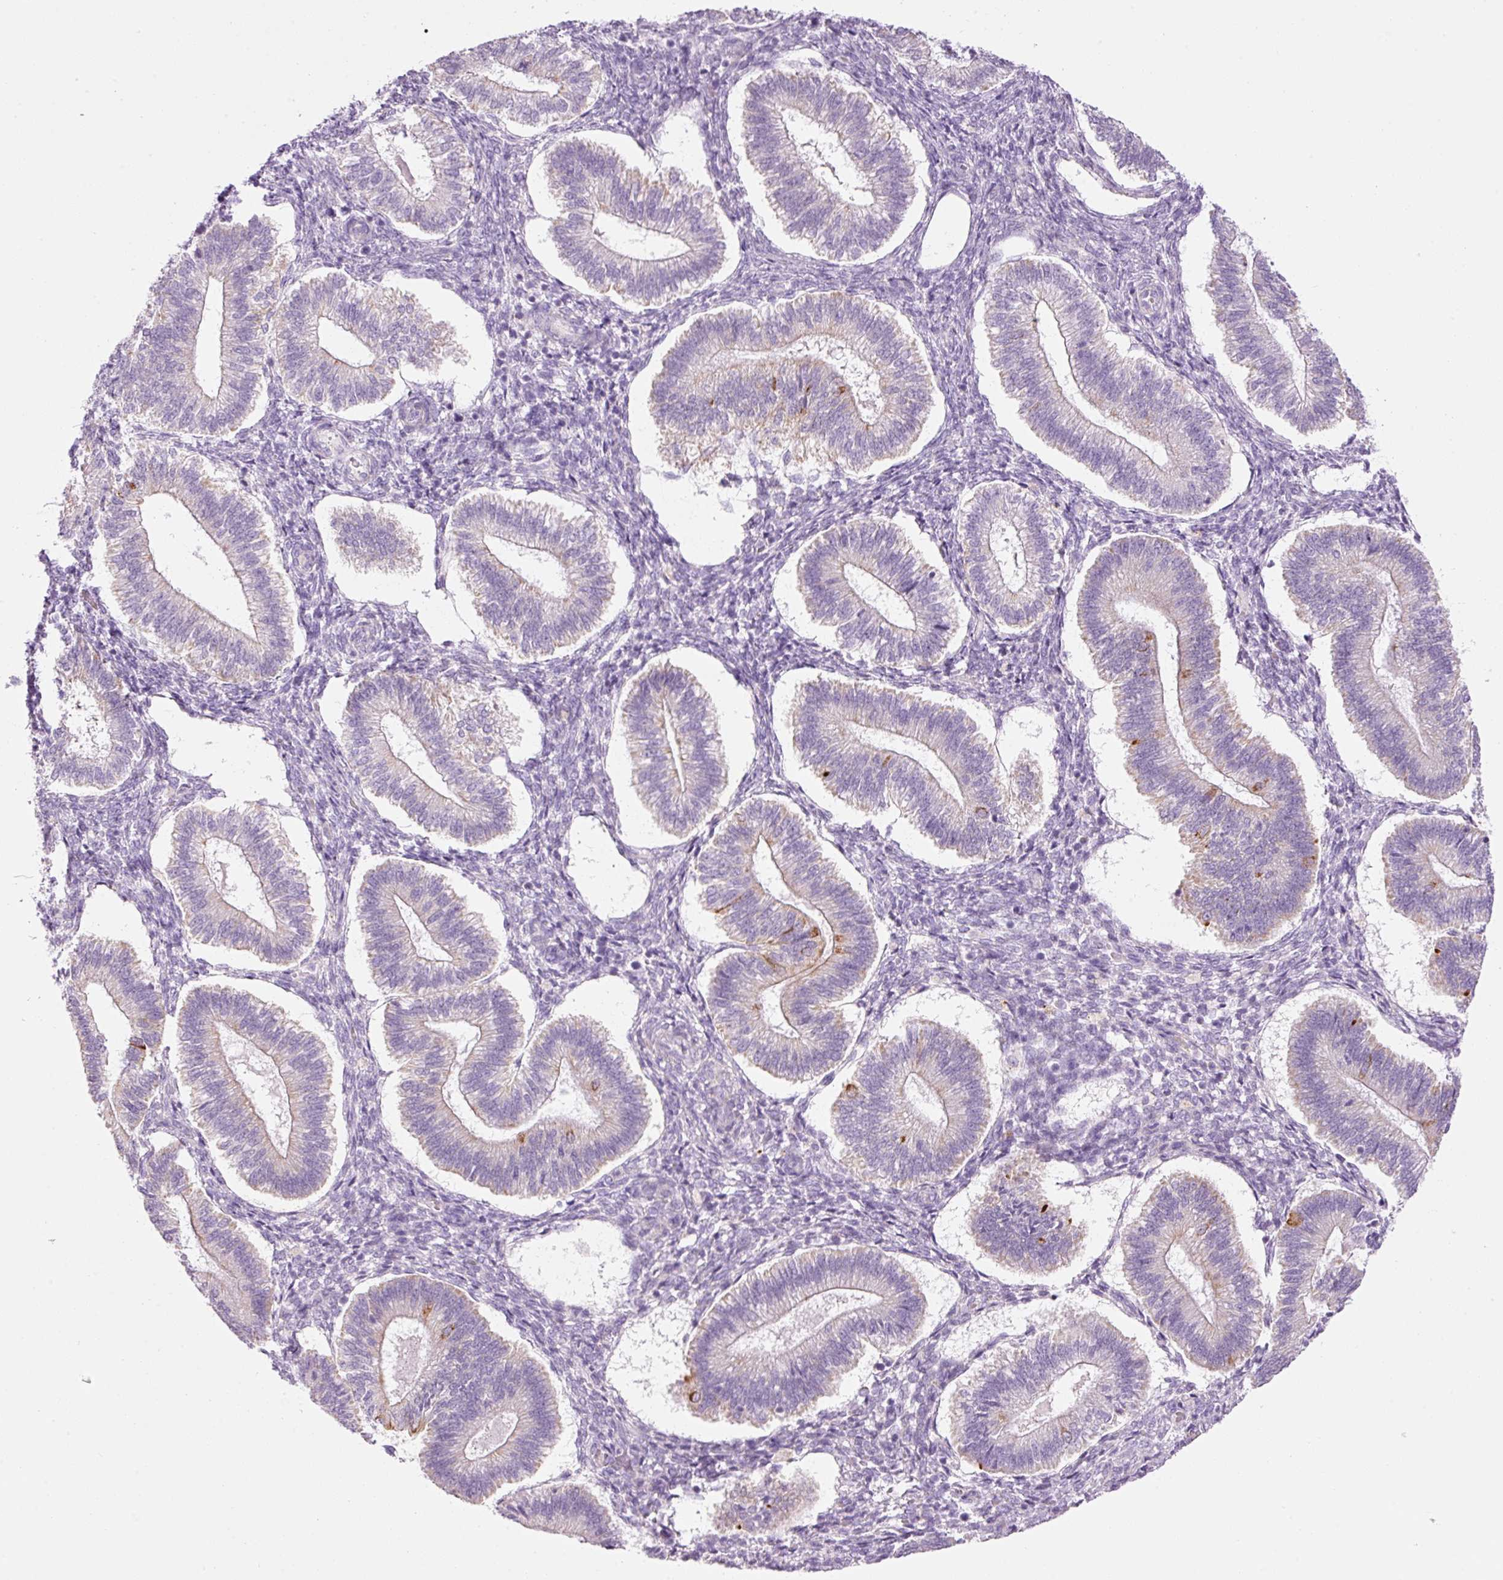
{"staining": {"intensity": "negative", "quantity": "none", "location": "none"}, "tissue": "endometrium", "cell_type": "Cells in endometrial stroma", "image_type": "normal", "snomed": [{"axis": "morphology", "description": "Normal tissue, NOS"}, {"axis": "topography", "description": "Endometrium"}], "caption": "Cells in endometrial stroma are negative for protein expression in normal human endometrium. (Immunohistochemistry (ihc), brightfield microscopy, high magnification).", "gene": "CARD16", "patient": {"sex": "female", "age": 25}}